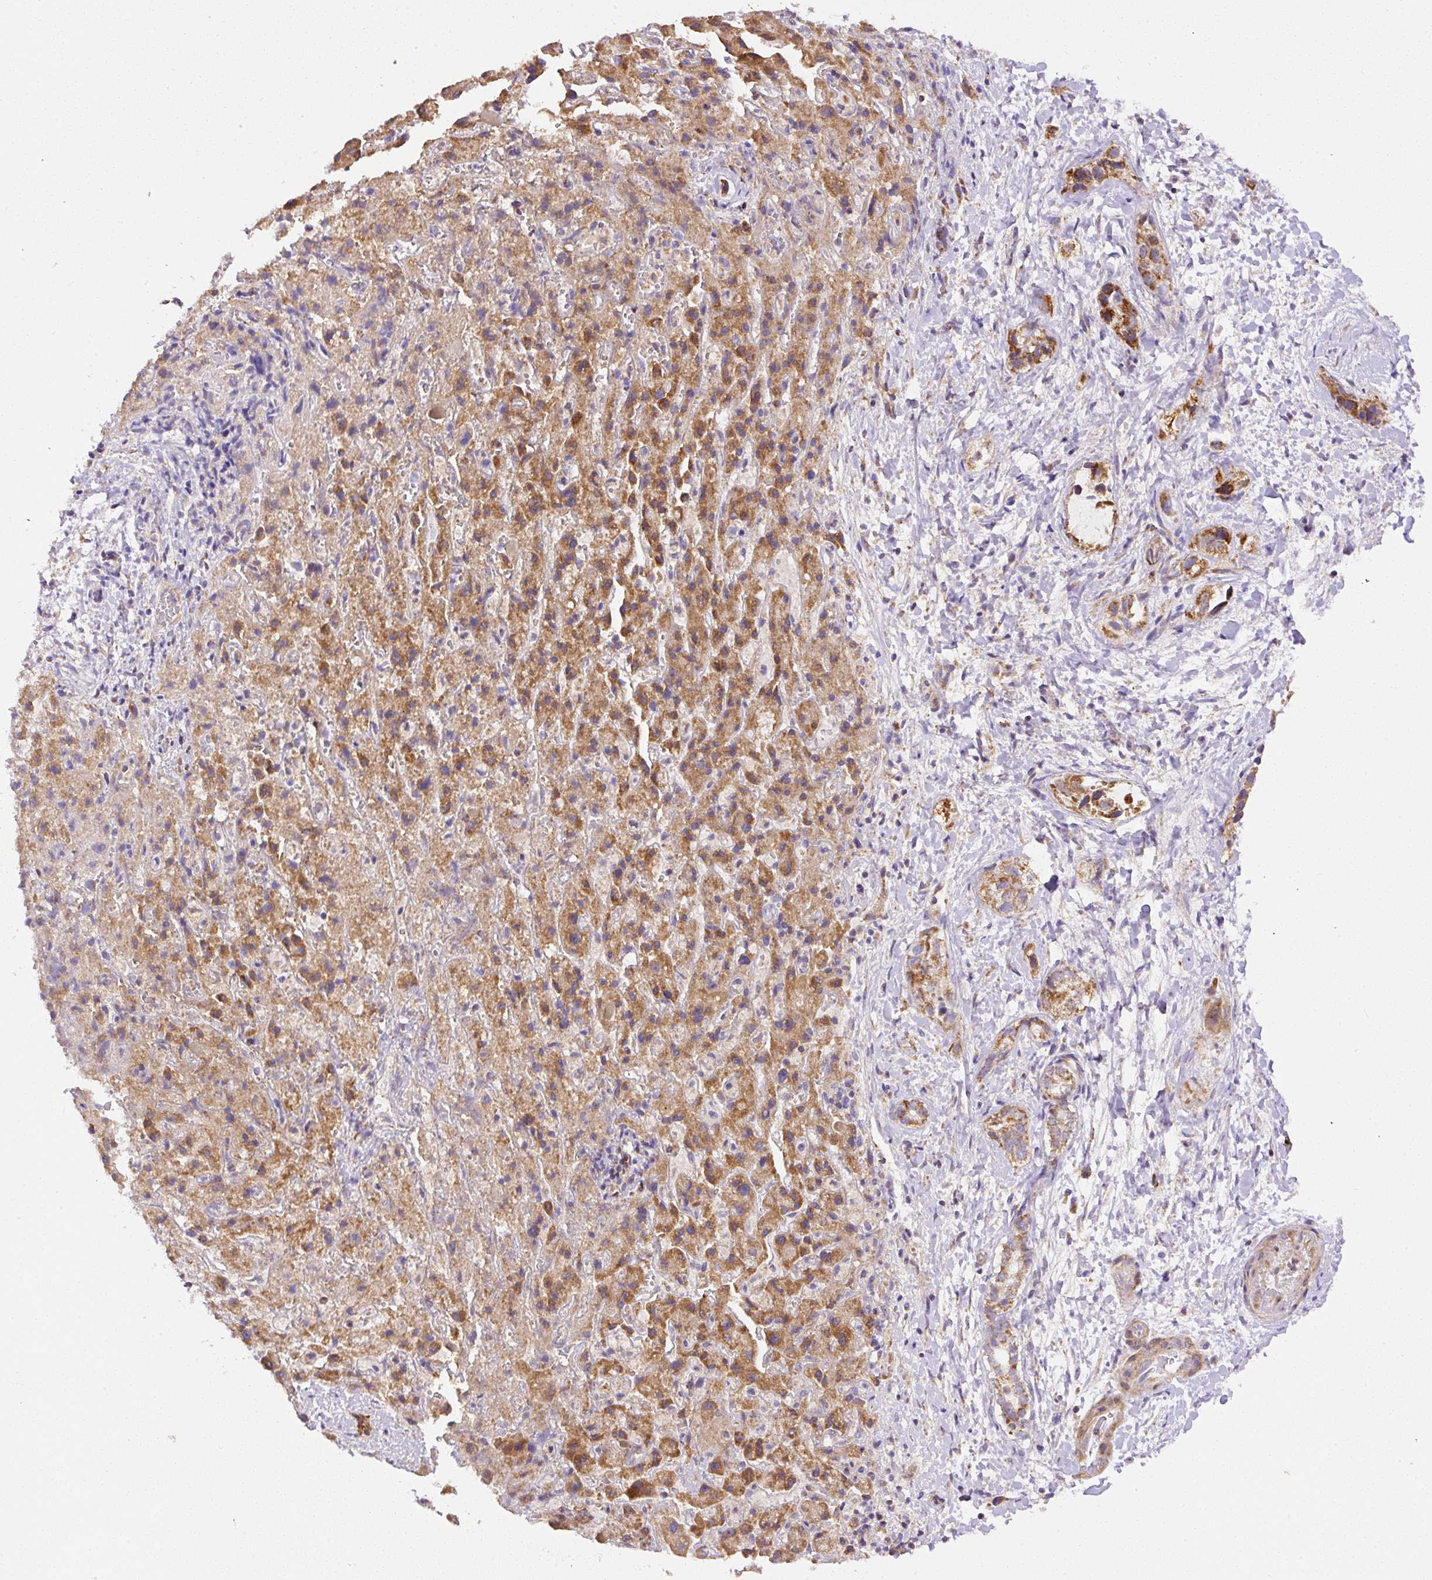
{"staining": {"intensity": "moderate", "quantity": ">75%", "location": "cytoplasmic/membranous"}, "tissue": "liver cancer", "cell_type": "Tumor cells", "image_type": "cancer", "snomed": [{"axis": "morphology", "description": "Cholangiocarcinoma"}, {"axis": "topography", "description": "Liver"}], "caption": "Tumor cells demonstrate medium levels of moderate cytoplasmic/membranous positivity in approximately >75% of cells in human liver cholangiocarcinoma.", "gene": "NDUFAF2", "patient": {"sex": "female", "age": 52}}